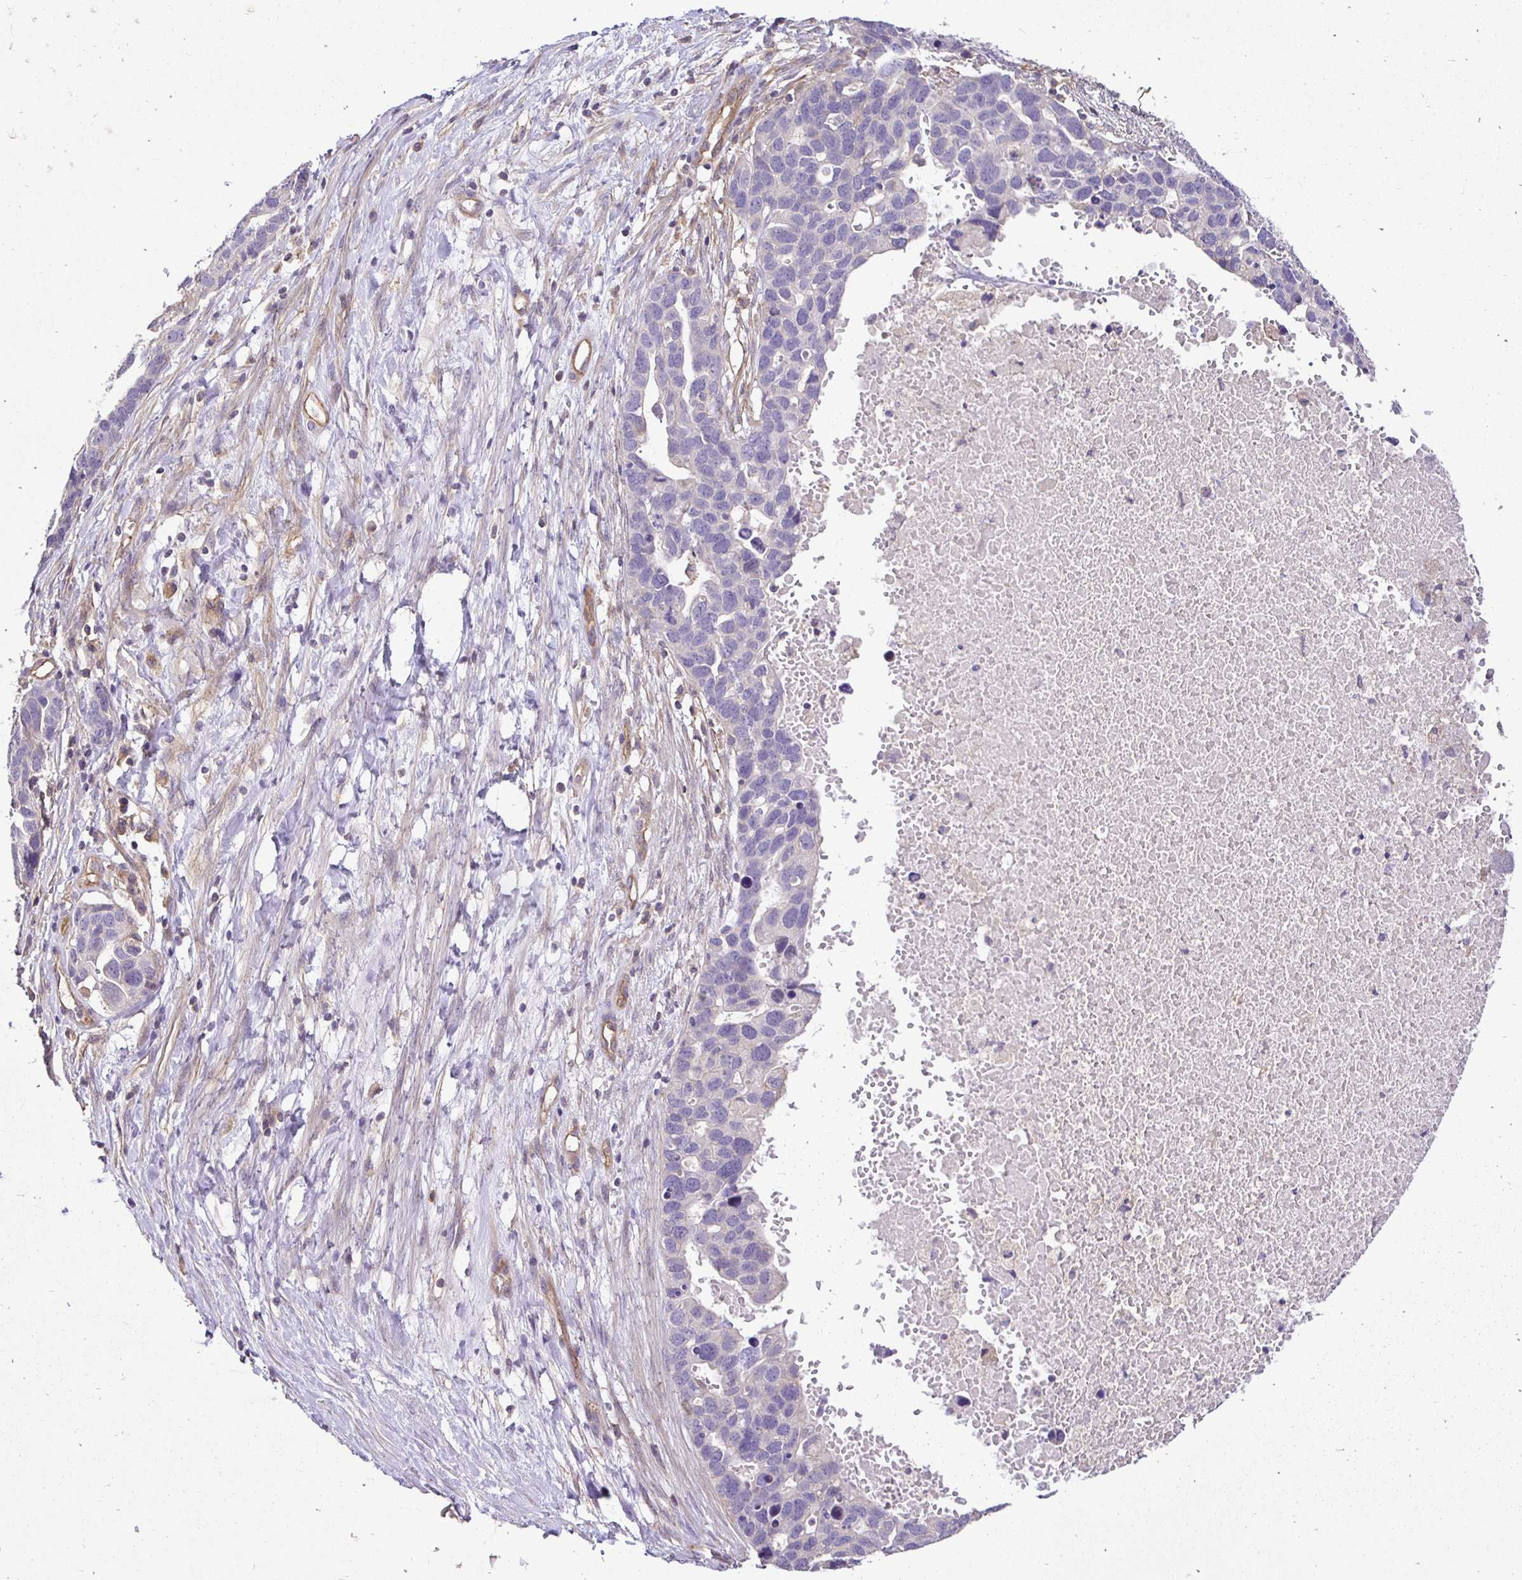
{"staining": {"intensity": "negative", "quantity": "none", "location": "none"}, "tissue": "ovarian cancer", "cell_type": "Tumor cells", "image_type": "cancer", "snomed": [{"axis": "morphology", "description": "Cystadenocarcinoma, serous, NOS"}, {"axis": "topography", "description": "Ovary"}], "caption": "A micrograph of ovarian cancer (serous cystadenocarcinoma) stained for a protein displays no brown staining in tumor cells.", "gene": "SLC9A1", "patient": {"sex": "female", "age": 54}}